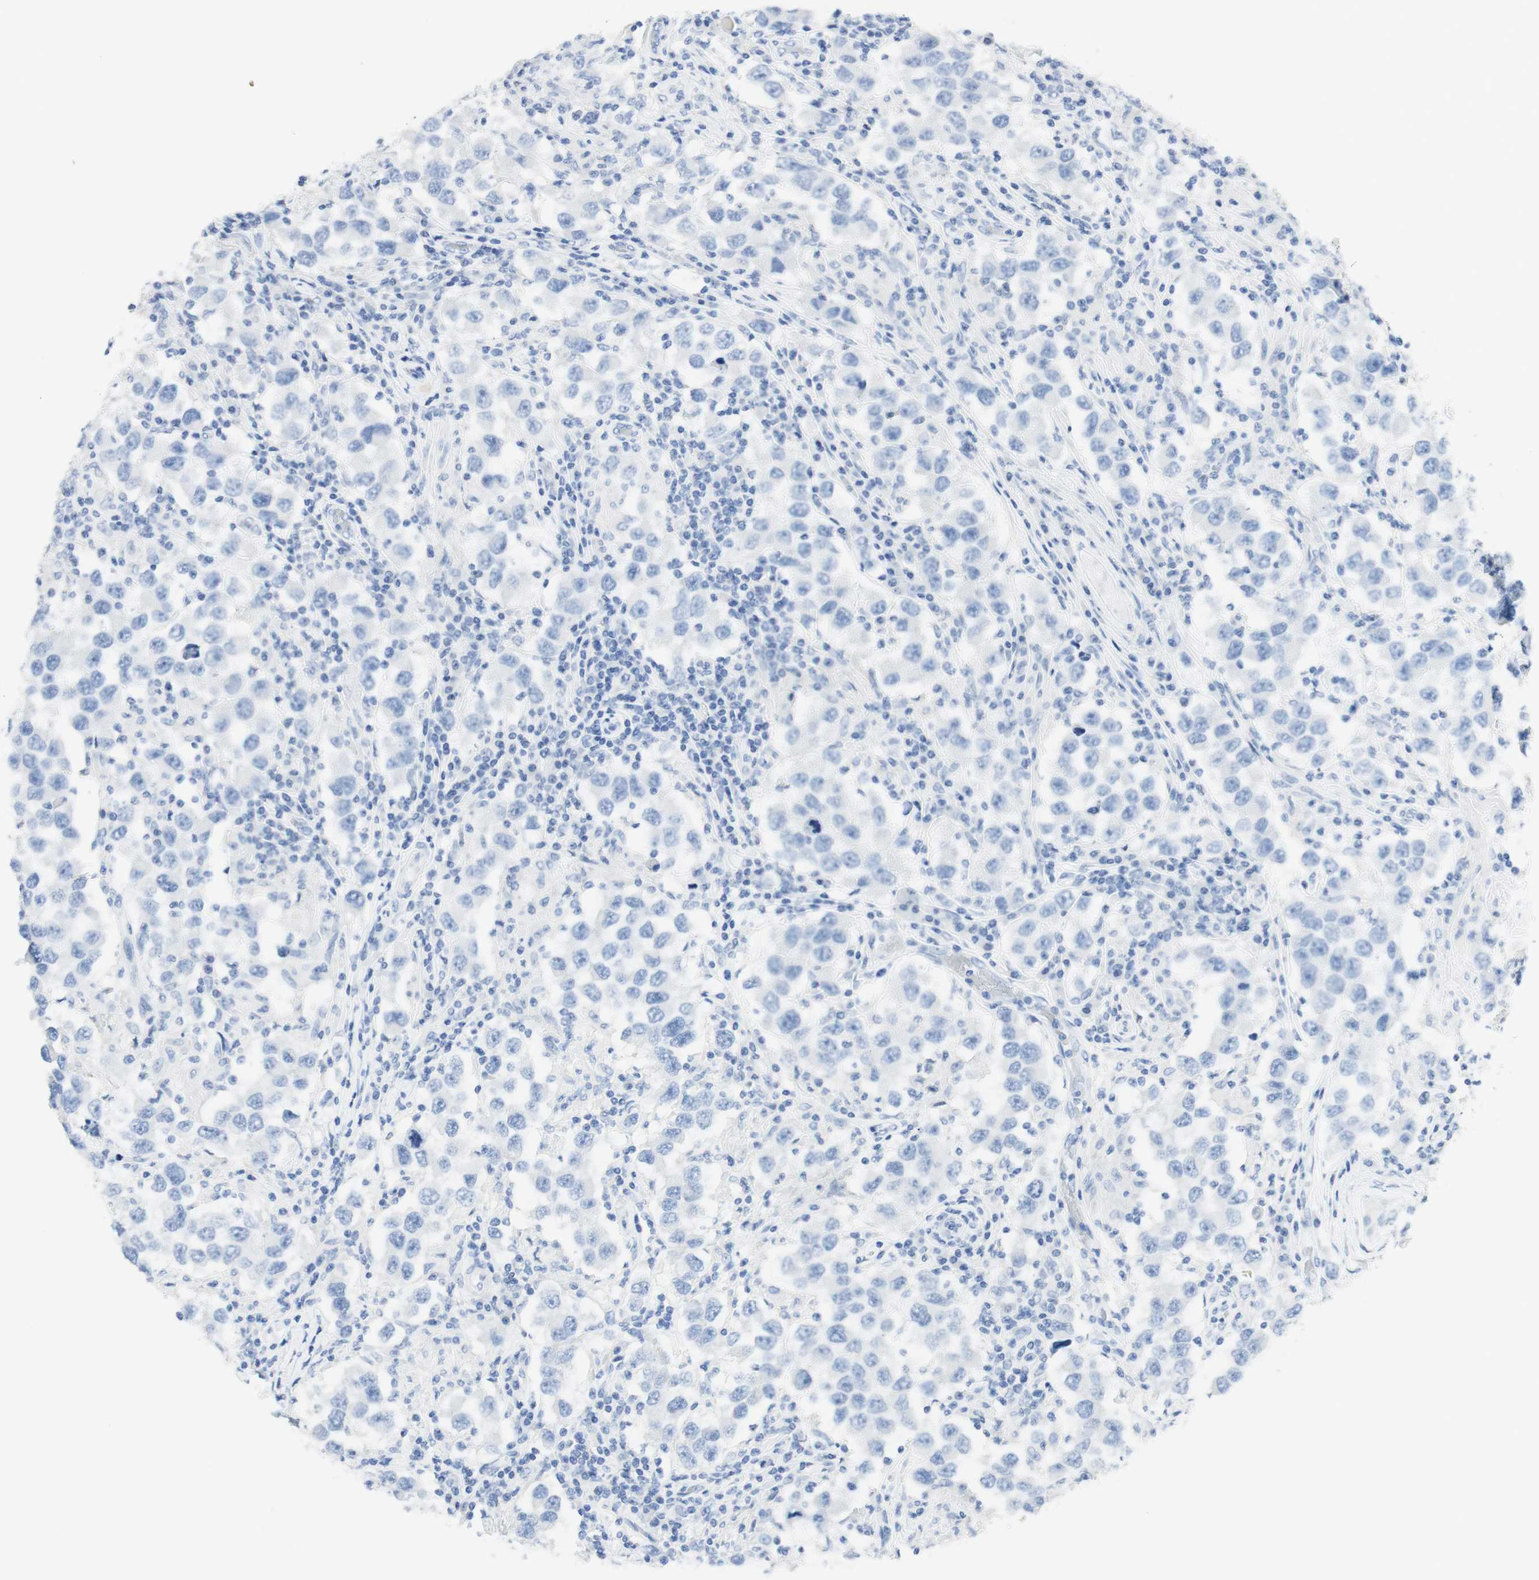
{"staining": {"intensity": "negative", "quantity": "none", "location": "none"}, "tissue": "testis cancer", "cell_type": "Tumor cells", "image_type": "cancer", "snomed": [{"axis": "morphology", "description": "Carcinoma, Embryonal, NOS"}, {"axis": "topography", "description": "Testis"}], "caption": "An IHC histopathology image of testis embryonal carcinoma is shown. There is no staining in tumor cells of testis embryonal carcinoma.", "gene": "TPO", "patient": {"sex": "male", "age": 21}}